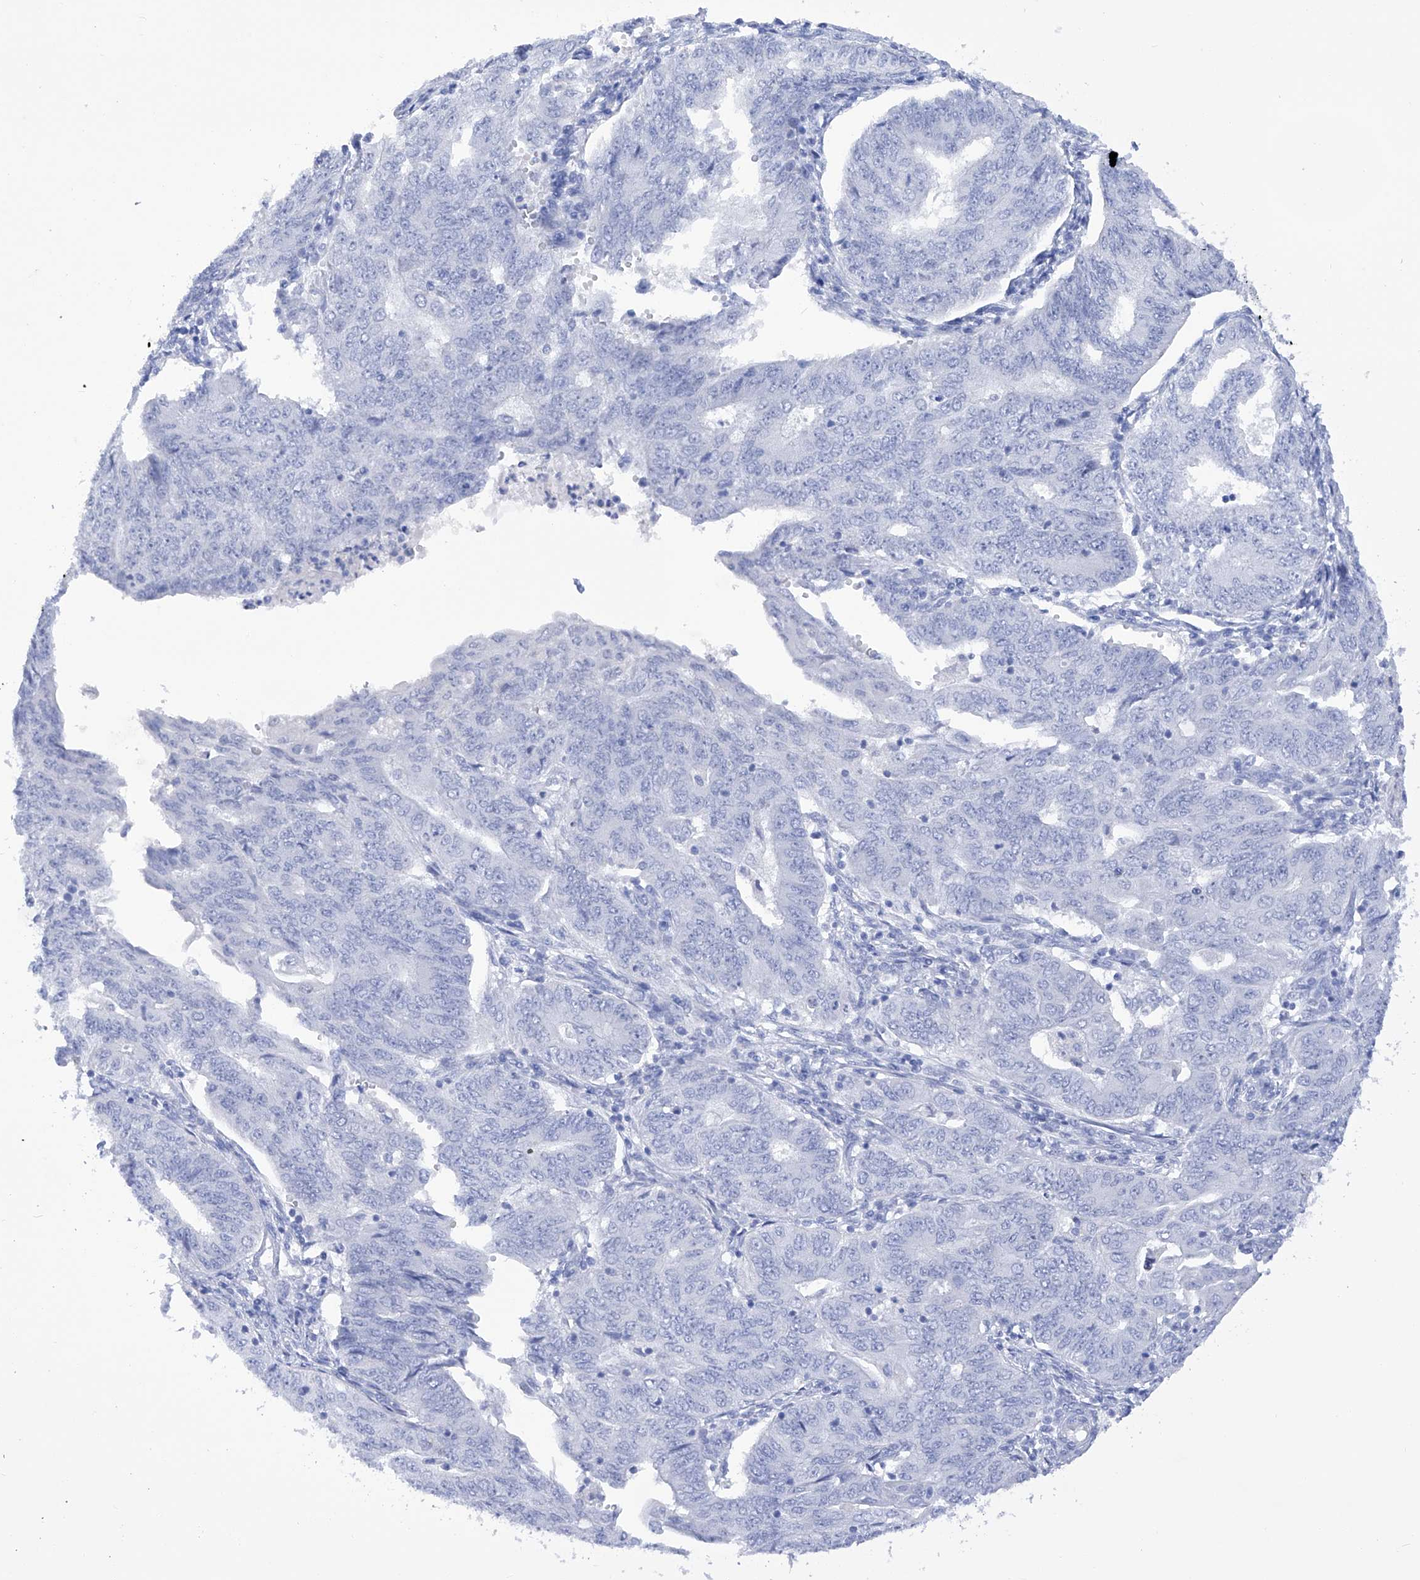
{"staining": {"intensity": "negative", "quantity": "none", "location": "none"}, "tissue": "endometrial cancer", "cell_type": "Tumor cells", "image_type": "cancer", "snomed": [{"axis": "morphology", "description": "Adenocarcinoma, NOS"}, {"axis": "topography", "description": "Endometrium"}], "caption": "Protein analysis of endometrial adenocarcinoma demonstrates no significant staining in tumor cells.", "gene": "FLG", "patient": {"sex": "female", "age": 32}}